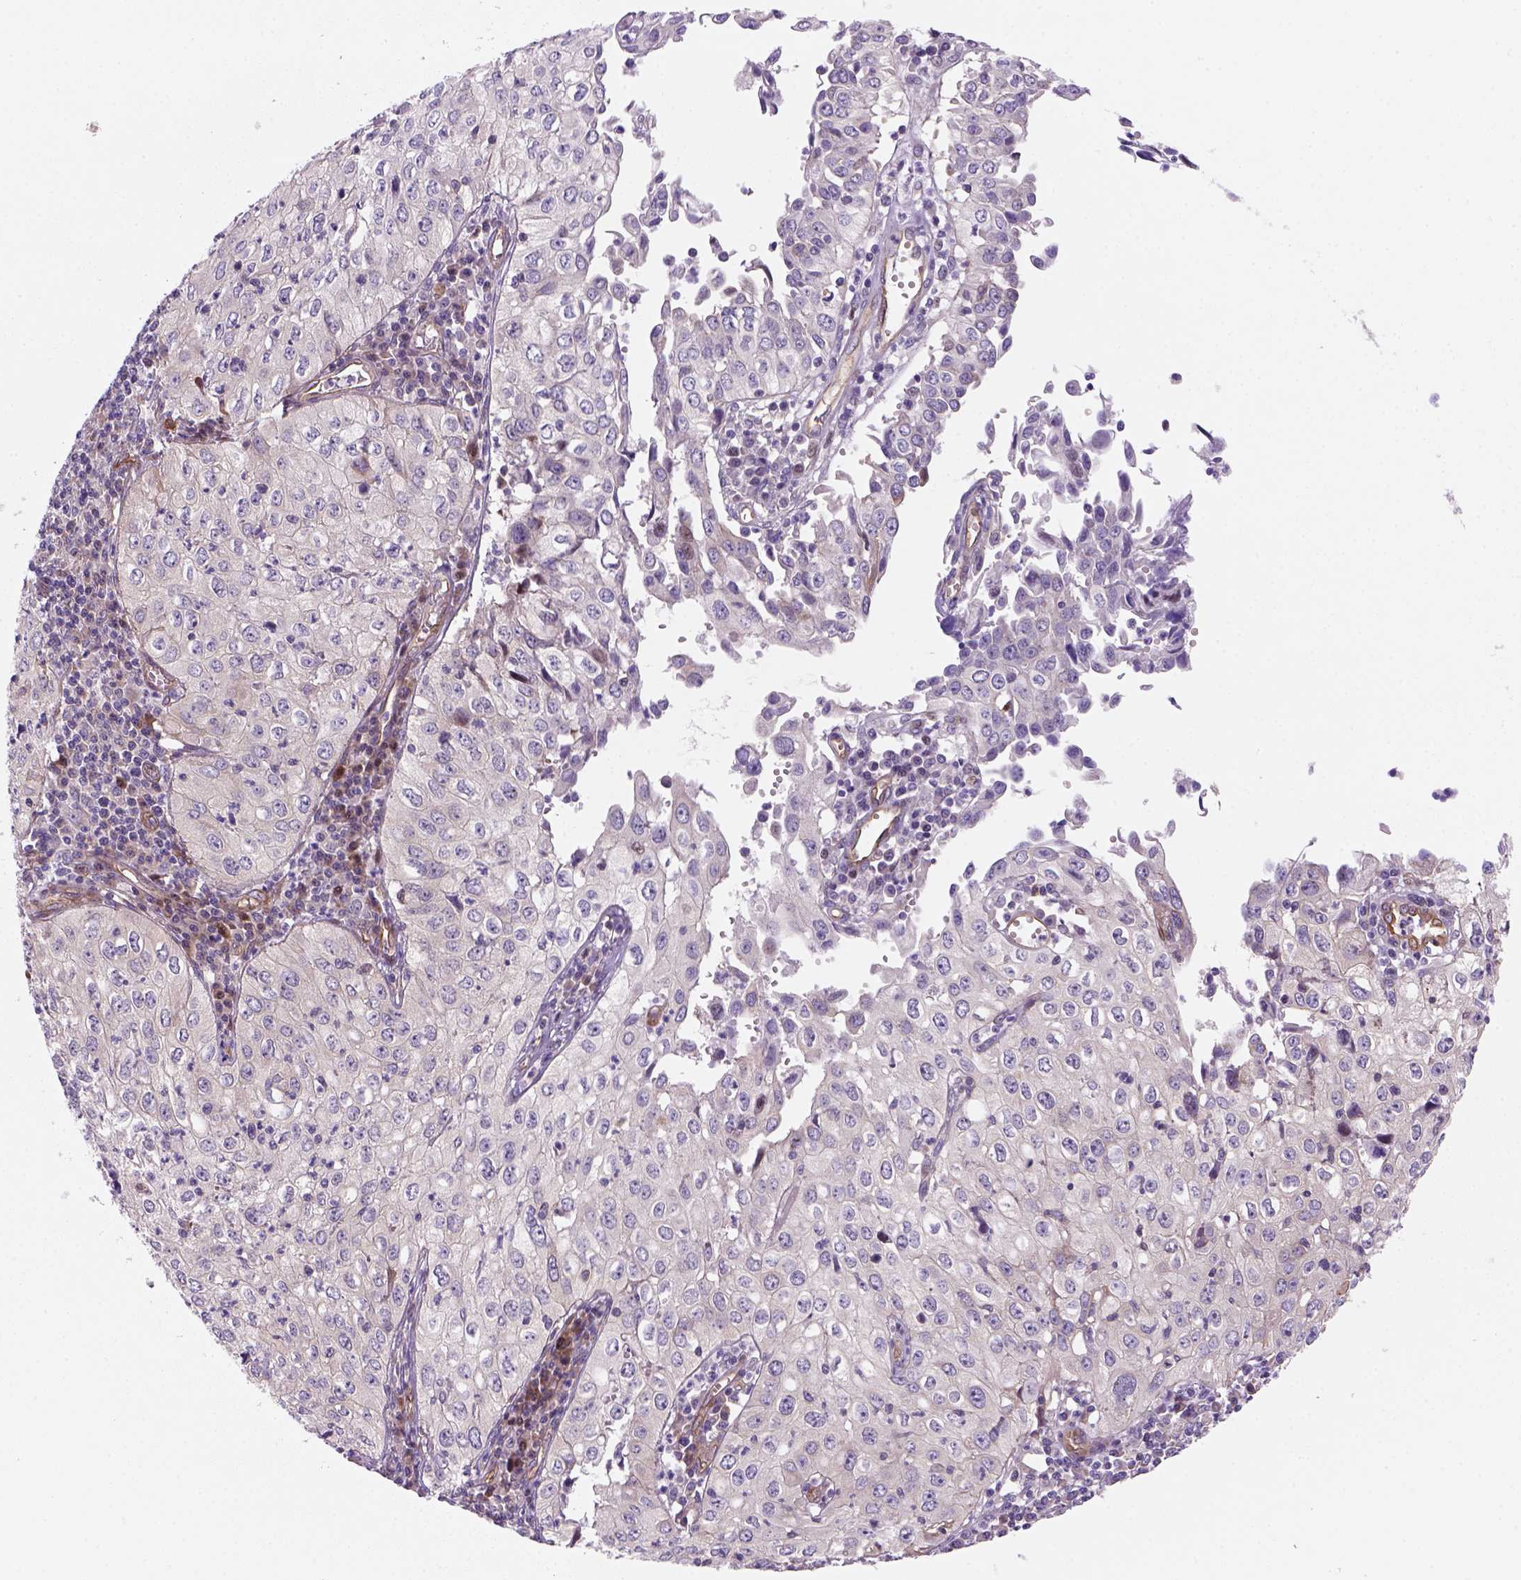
{"staining": {"intensity": "negative", "quantity": "none", "location": "none"}, "tissue": "cervical cancer", "cell_type": "Tumor cells", "image_type": "cancer", "snomed": [{"axis": "morphology", "description": "Squamous cell carcinoma, NOS"}, {"axis": "topography", "description": "Cervix"}], "caption": "Tumor cells show no significant expression in squamous cell carcinoma (cervical).", "gene": "VSTM5", "patient": {"sex": "female", "age": 24}}